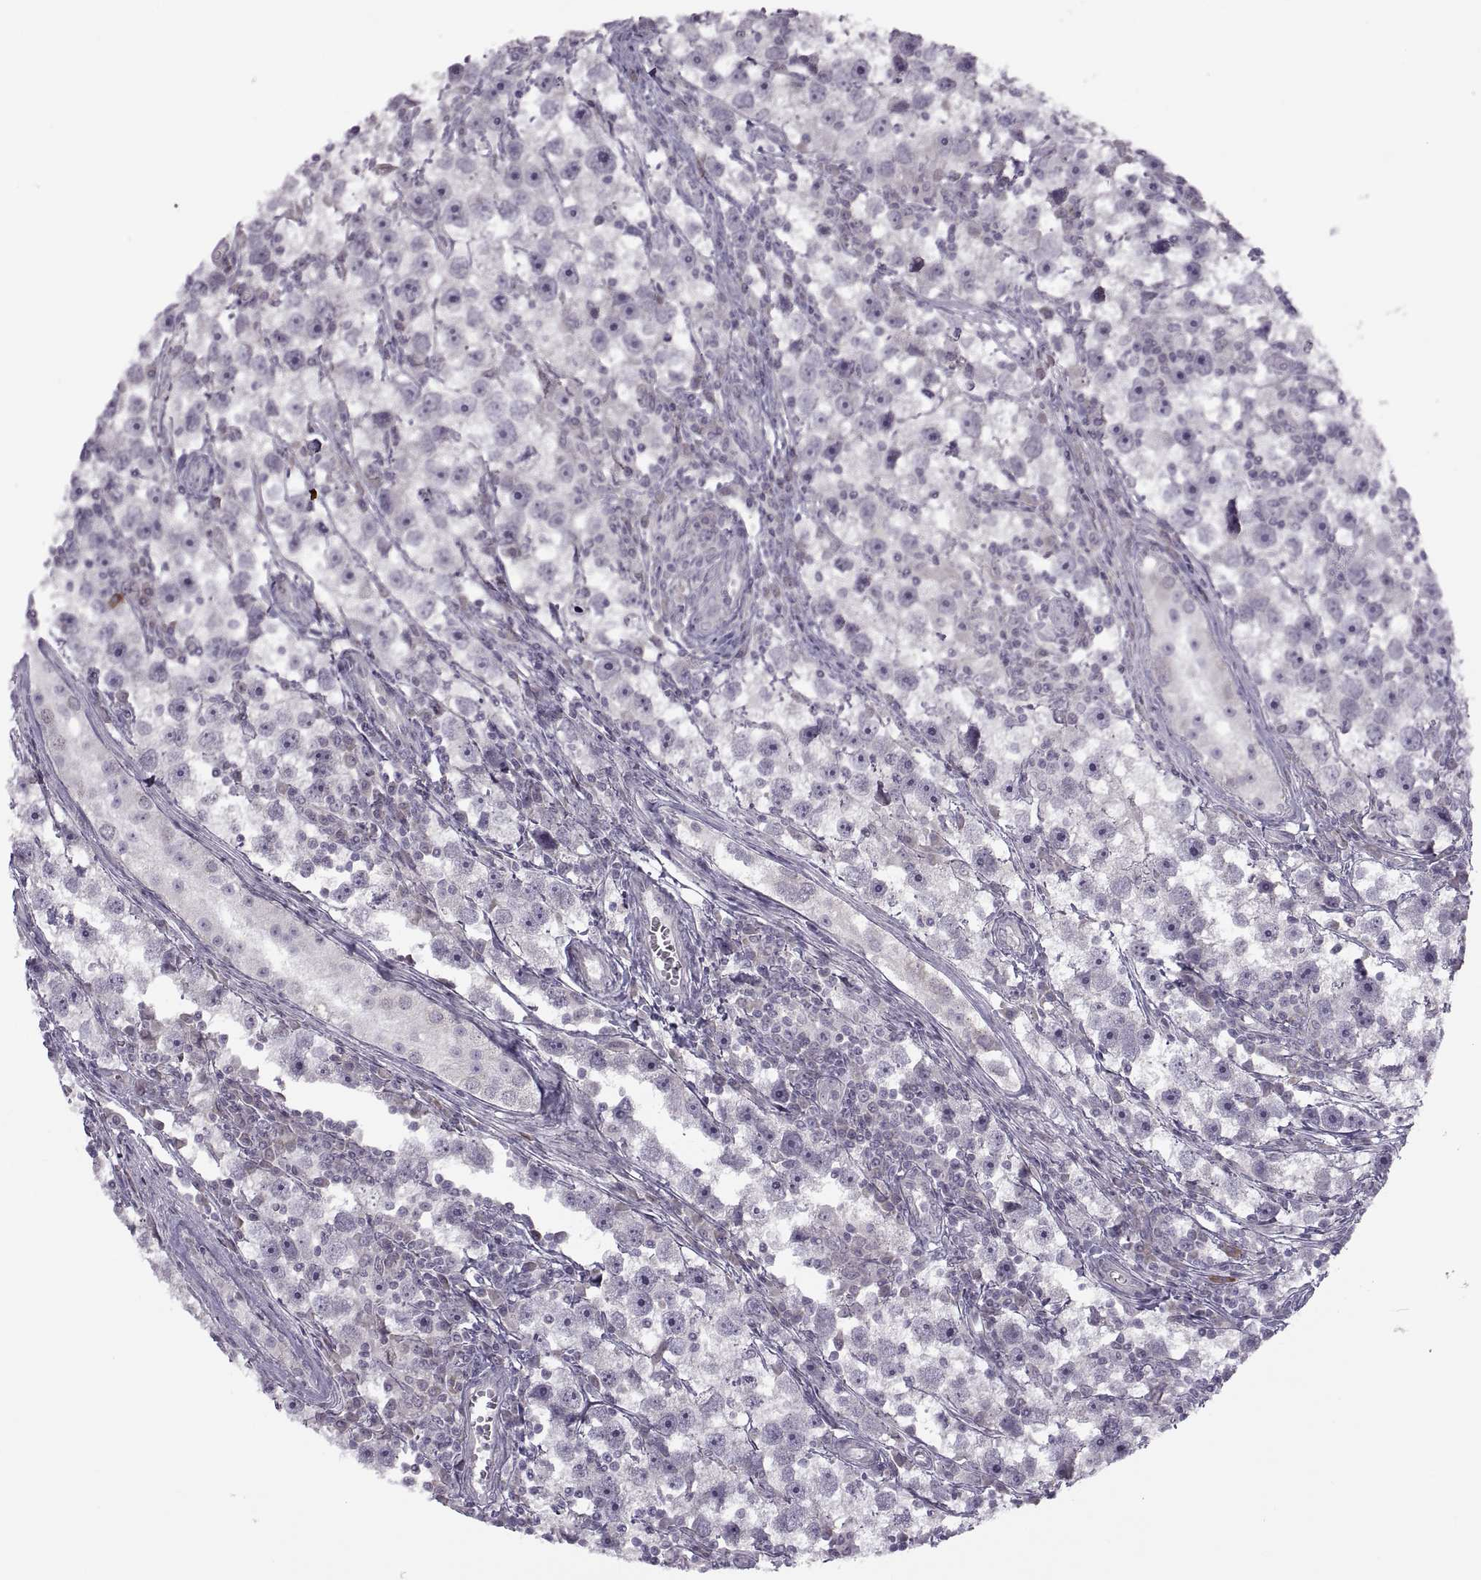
{"staining": {"intensity": "negative", "quantity": "none", "location": "none"}, "tissue": "testis cancer", "cell_type": "Tumor cells", "image_type": "cancer", "snomed": [{"axis": "morphology", "description": "Seminoma, NOS"}, {"axis": "topography", "description": "Testis"}], "caption": "This is an immunohistochemistry (IHC) image of testis cancer. There is no expression in tumor cells.", "gene": "H2AP", "patient": {"sex": "male", "age": 30}}